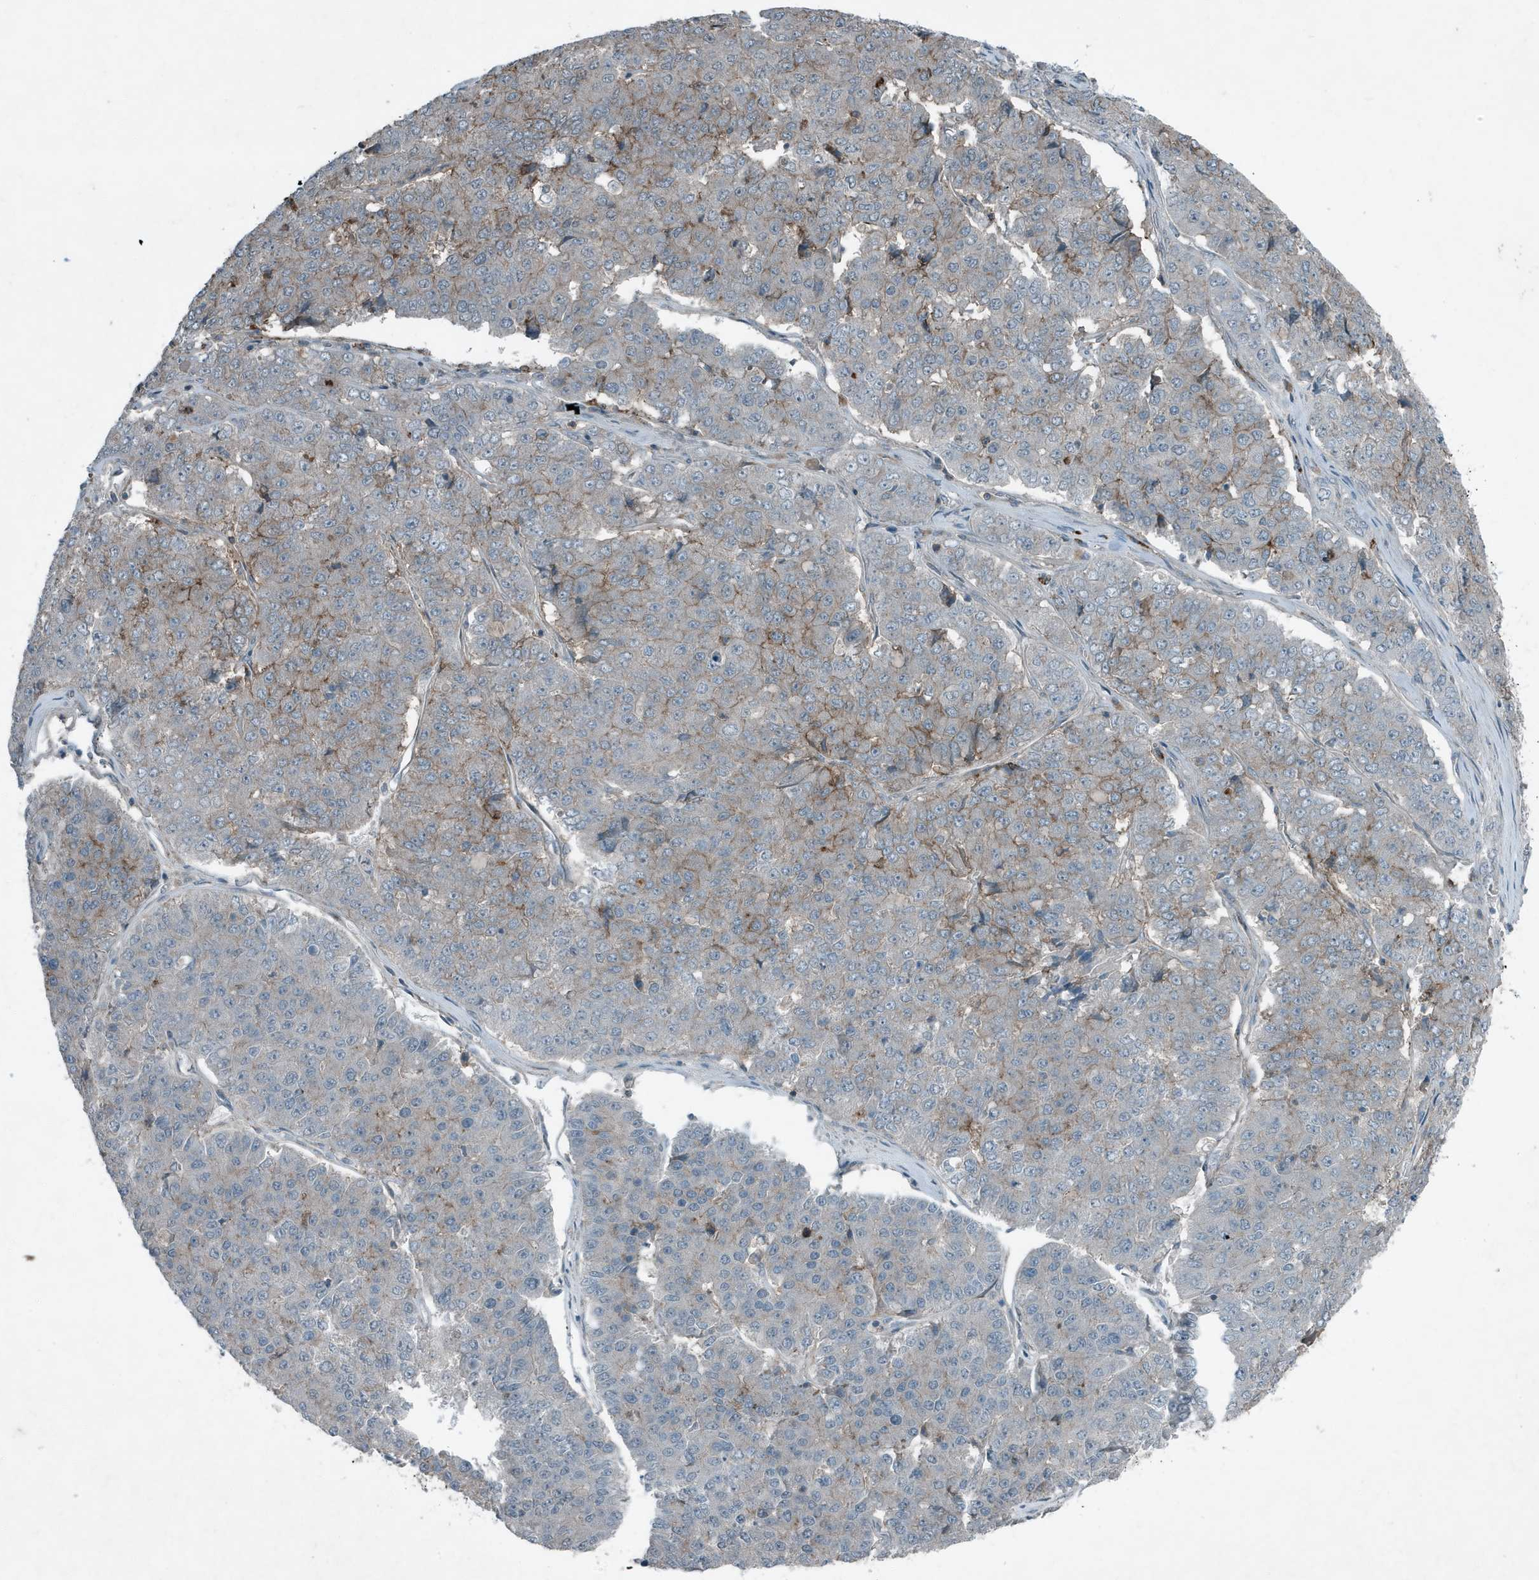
{"staining": {"intensity": "moderate", "quantity": "<25%", "location": "cytoplasmic/membranous"}, "tissue": "pancreatic cancer", "cell_type": "Tumor cells", "image_type": "cancer", "snomed": [{"axis": "morphology", "description": "Adenocarcinoma, NOS"}, {"axis": "topography", "description": "Pancreas"}], "caption": "Tumor cells exhibit low levels of moderate cytoplasmic/membranous positivity in approximately <25% of cells in pancreatic cancer (adenocarcinoma).", "gene": "DAPP1", "patient": {"sex": "male", "age": 50}}